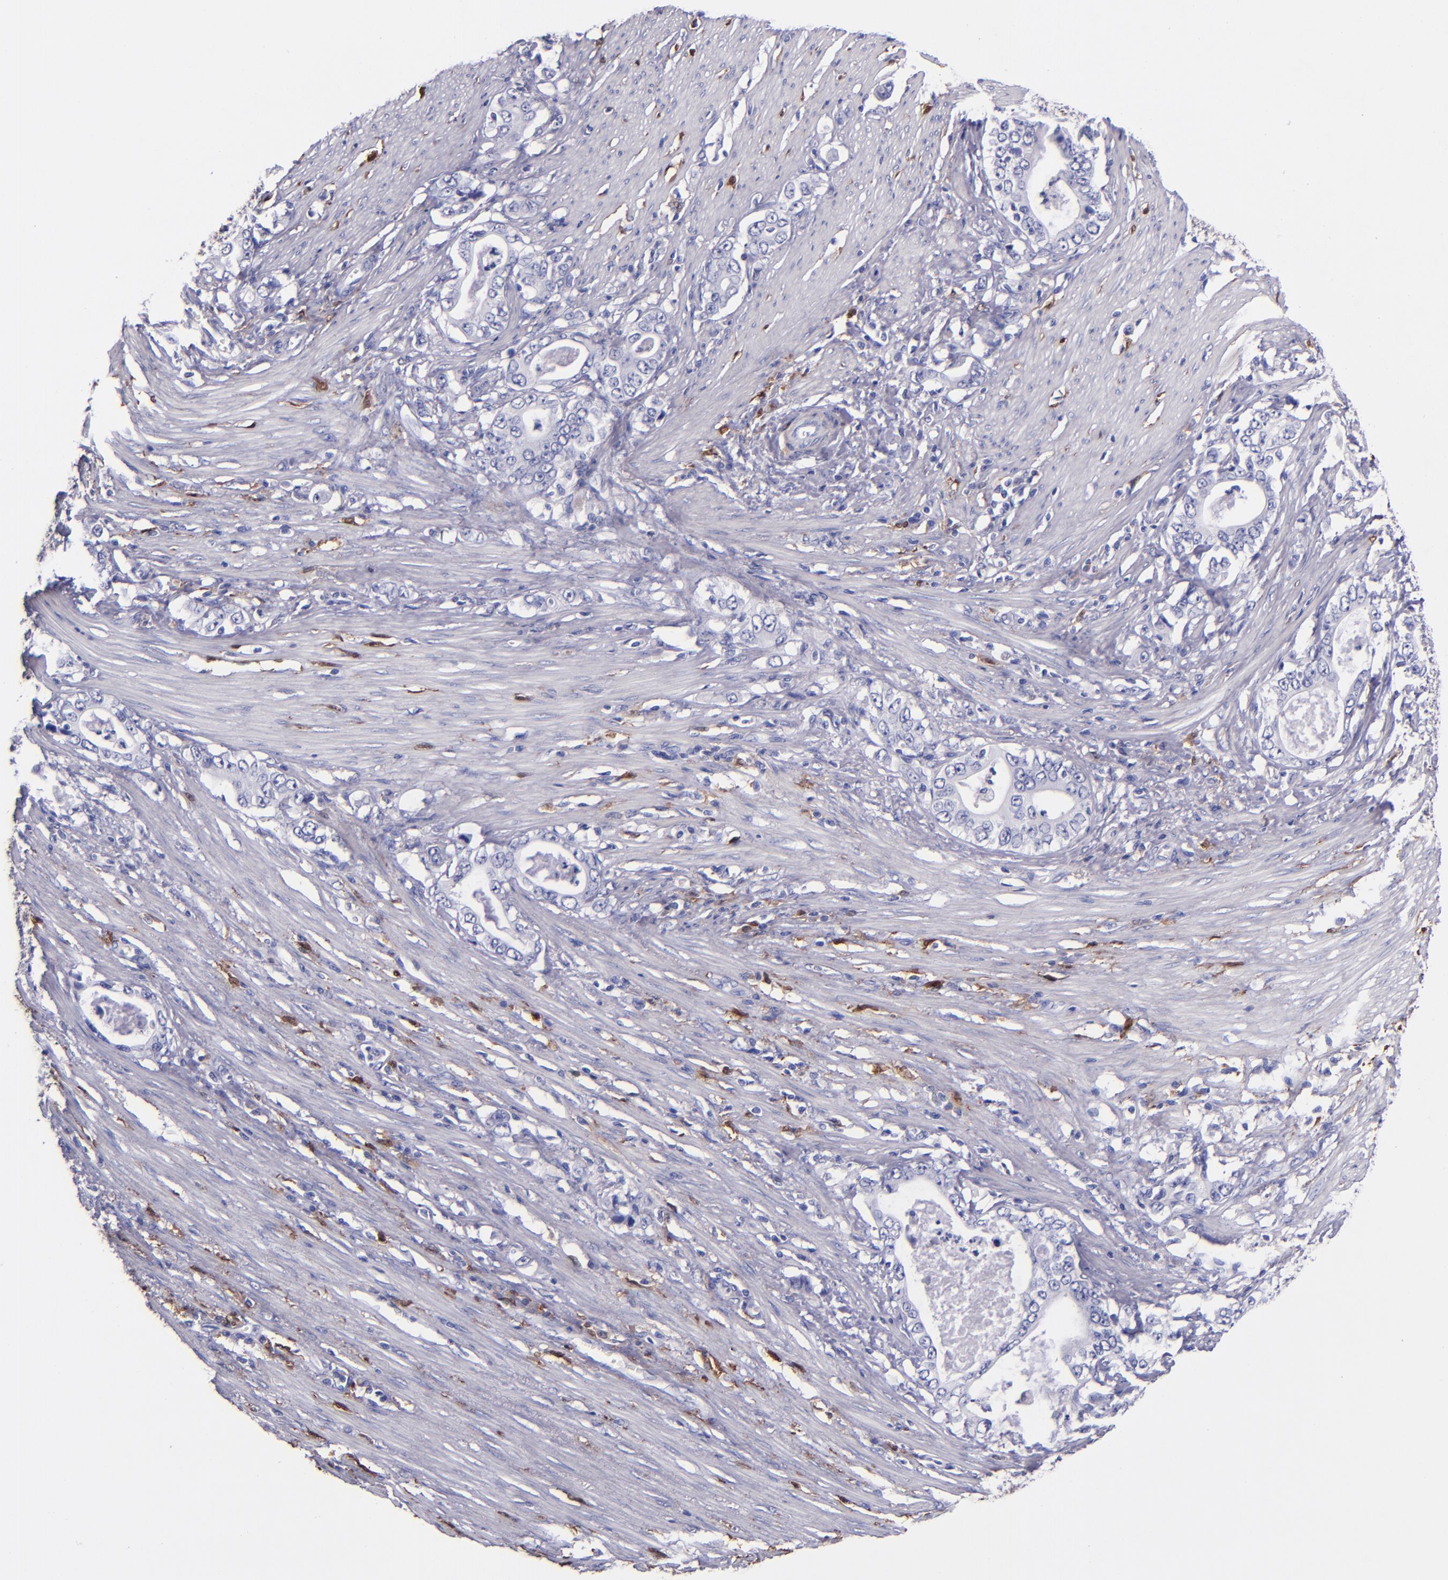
{"staining": {"intensity": "negative", "quantity": "none", "location": "none"}, "tissue": "stomach cancer", "cell_type": "Tumor cells", "image_type": "cancer", "snomed": [{"axis": "morphology", "description": "Adenocarcinoma, NOS"}, {"axis": "topography", "description": "Stomach, lower"}], "caption": "Immunohistochemistry (IHC) of human stomach cancer (adenocarcinoma) demonstrates no staining in tumor cells.", "gene": "F13A1", "patient": {"sex": "female", "age": 72}}